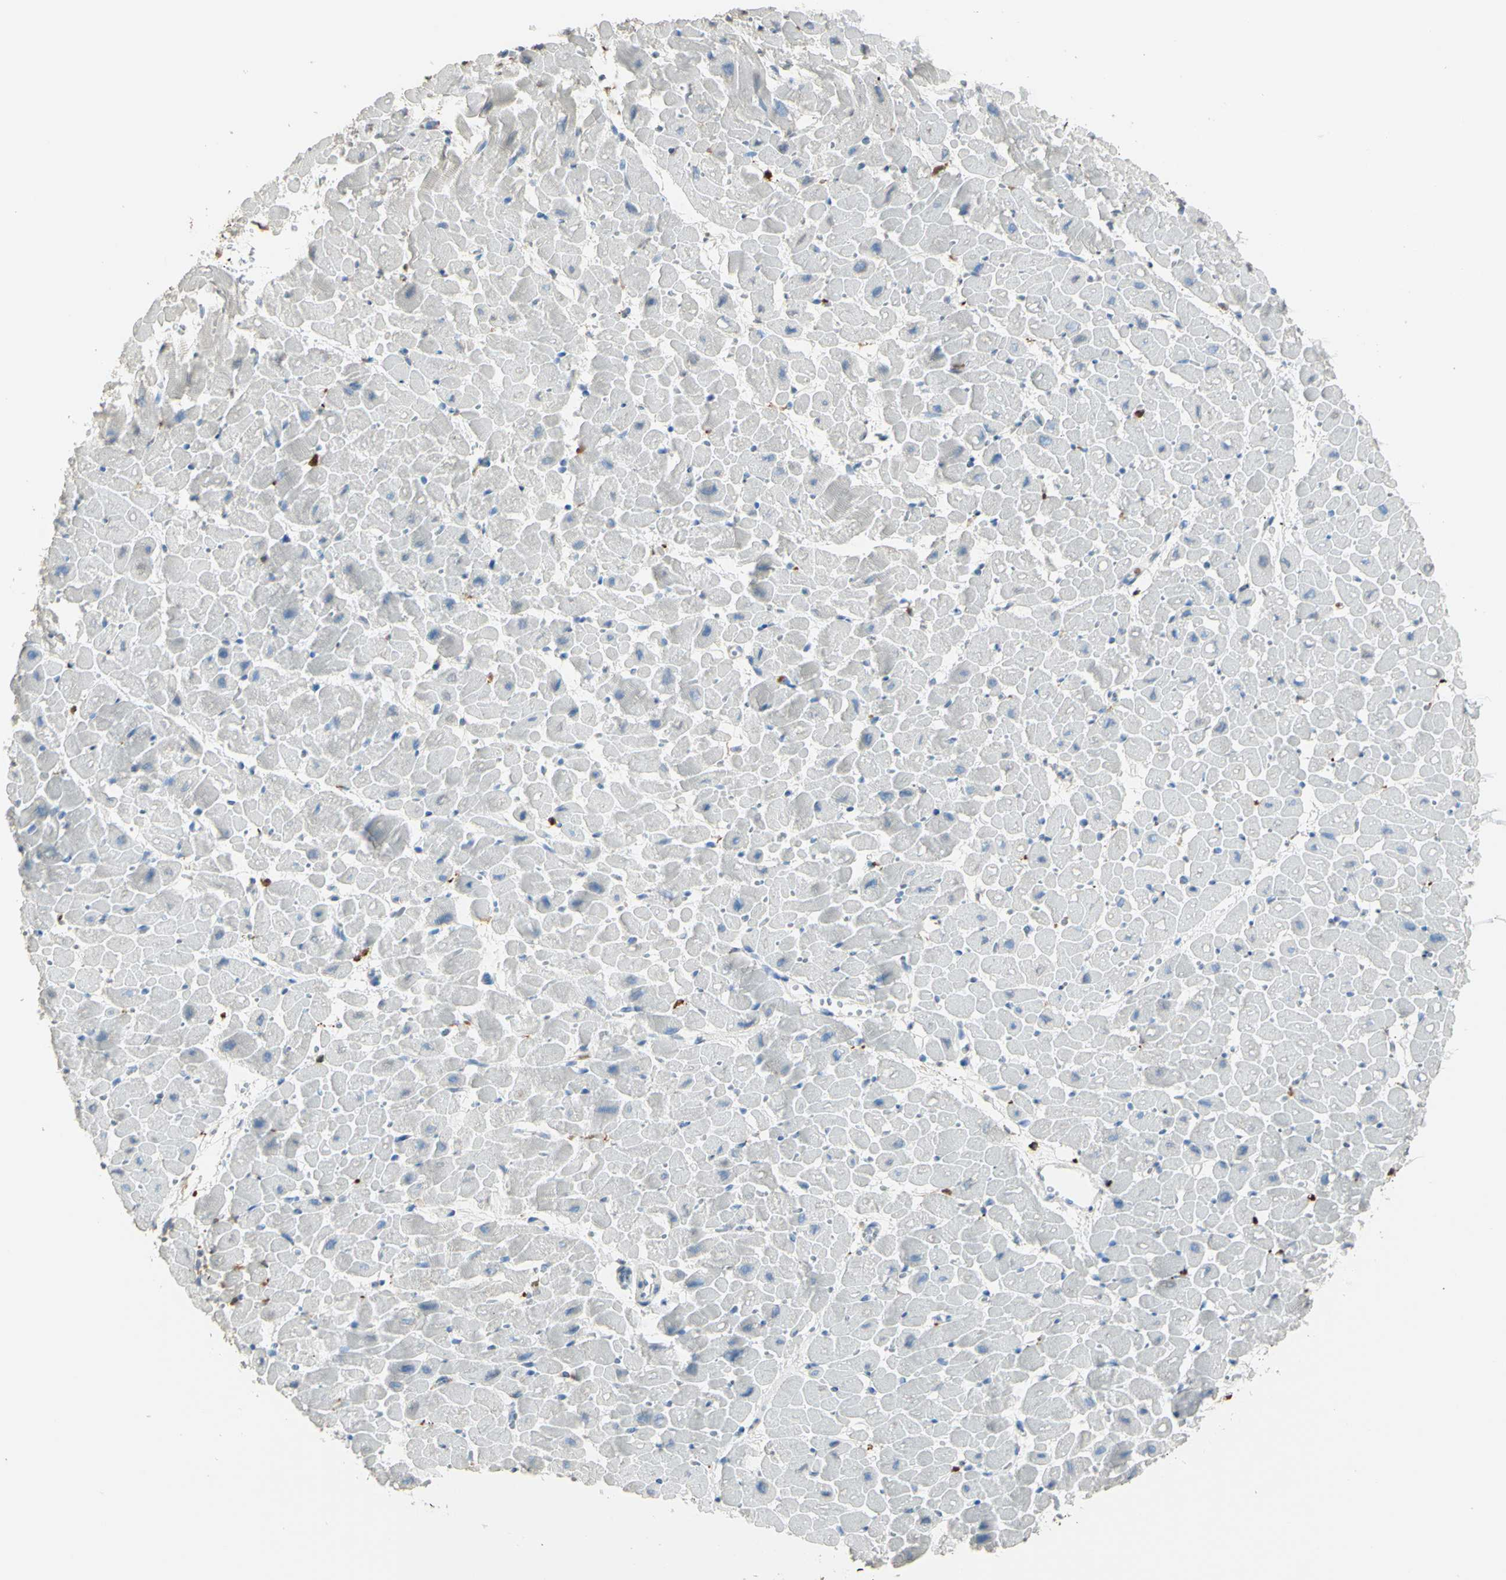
{"staining": {"intensity": "negative", "quantity": "none", "location": "none"}, "tissue": "heart muscle", "cell_type": "Cardiomyocytes", "image_type": "normal", "snomed": [{"axis": "morphology", "description": "Normal tissue, NOS"}, {"axis": "topography", "description": "Heart"}], "caption": "High power microscopy image of an IHC micrograph of normal heart muscle, revealing no significant positivity in cardiomyocytes. (DAB (3,3'-diaminobenzidine) IHC, high magnification).", "gene": "PSTPIP1", "patient": {"sex": "male", "age": 45}}